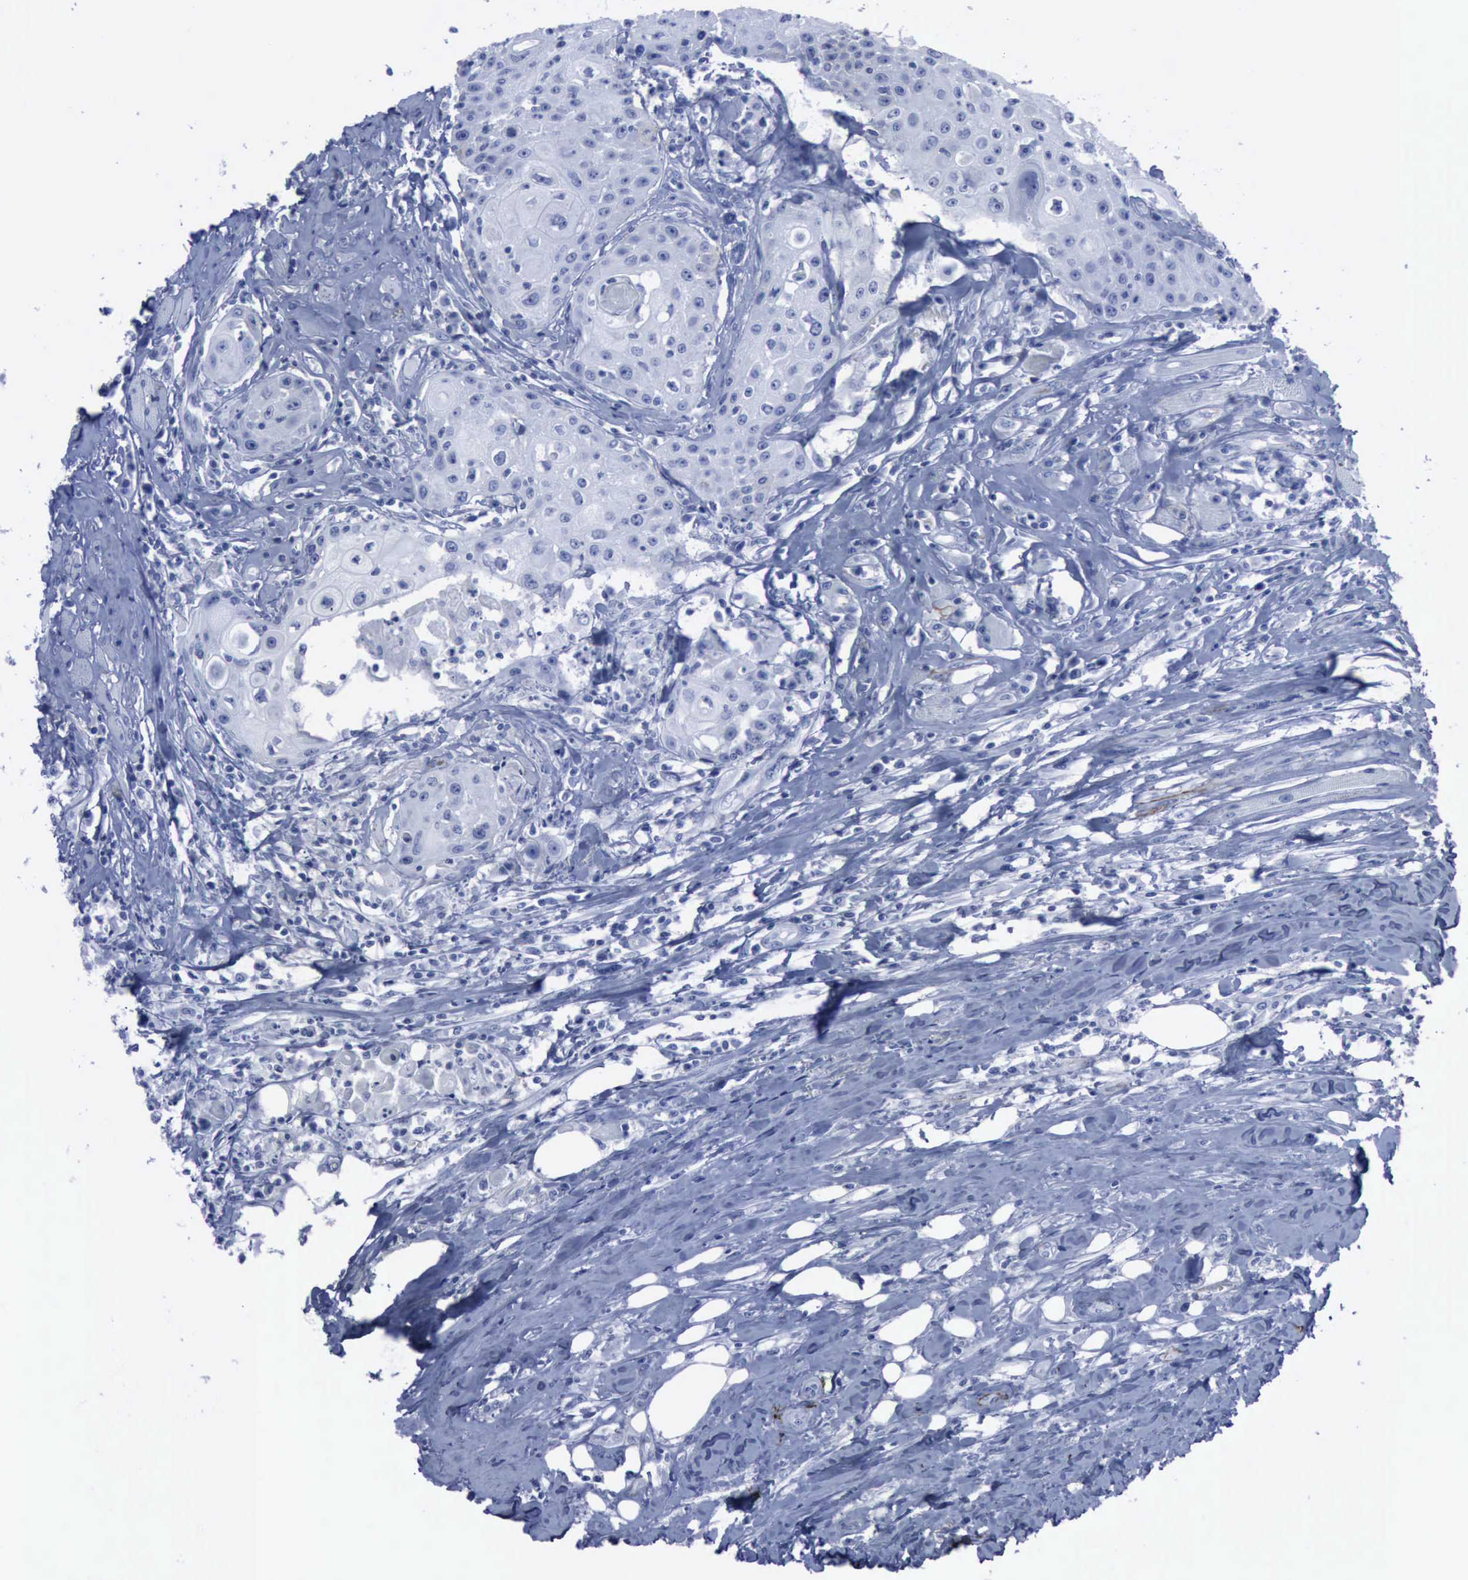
{"staining": {"intensity": "negative", "quantity": "none", "location": "none"}, "tissue": "head and neck cancer", "cell_type": "Tumor cells", "image_type": "cancer", "snomed": [{"axis": "morphology", "description": "Squamous cell carcinoma, NOS"}, {"axis": "topography", "description": "Oral tissue"}, {"axis": "topography", "description": "Head-Neck"}], "caption": "Image shows no significant protein staining in tumor cells of head and neck cancer.", "gene": "NGFR", "patient": {"sex": "female", "age": 82}}